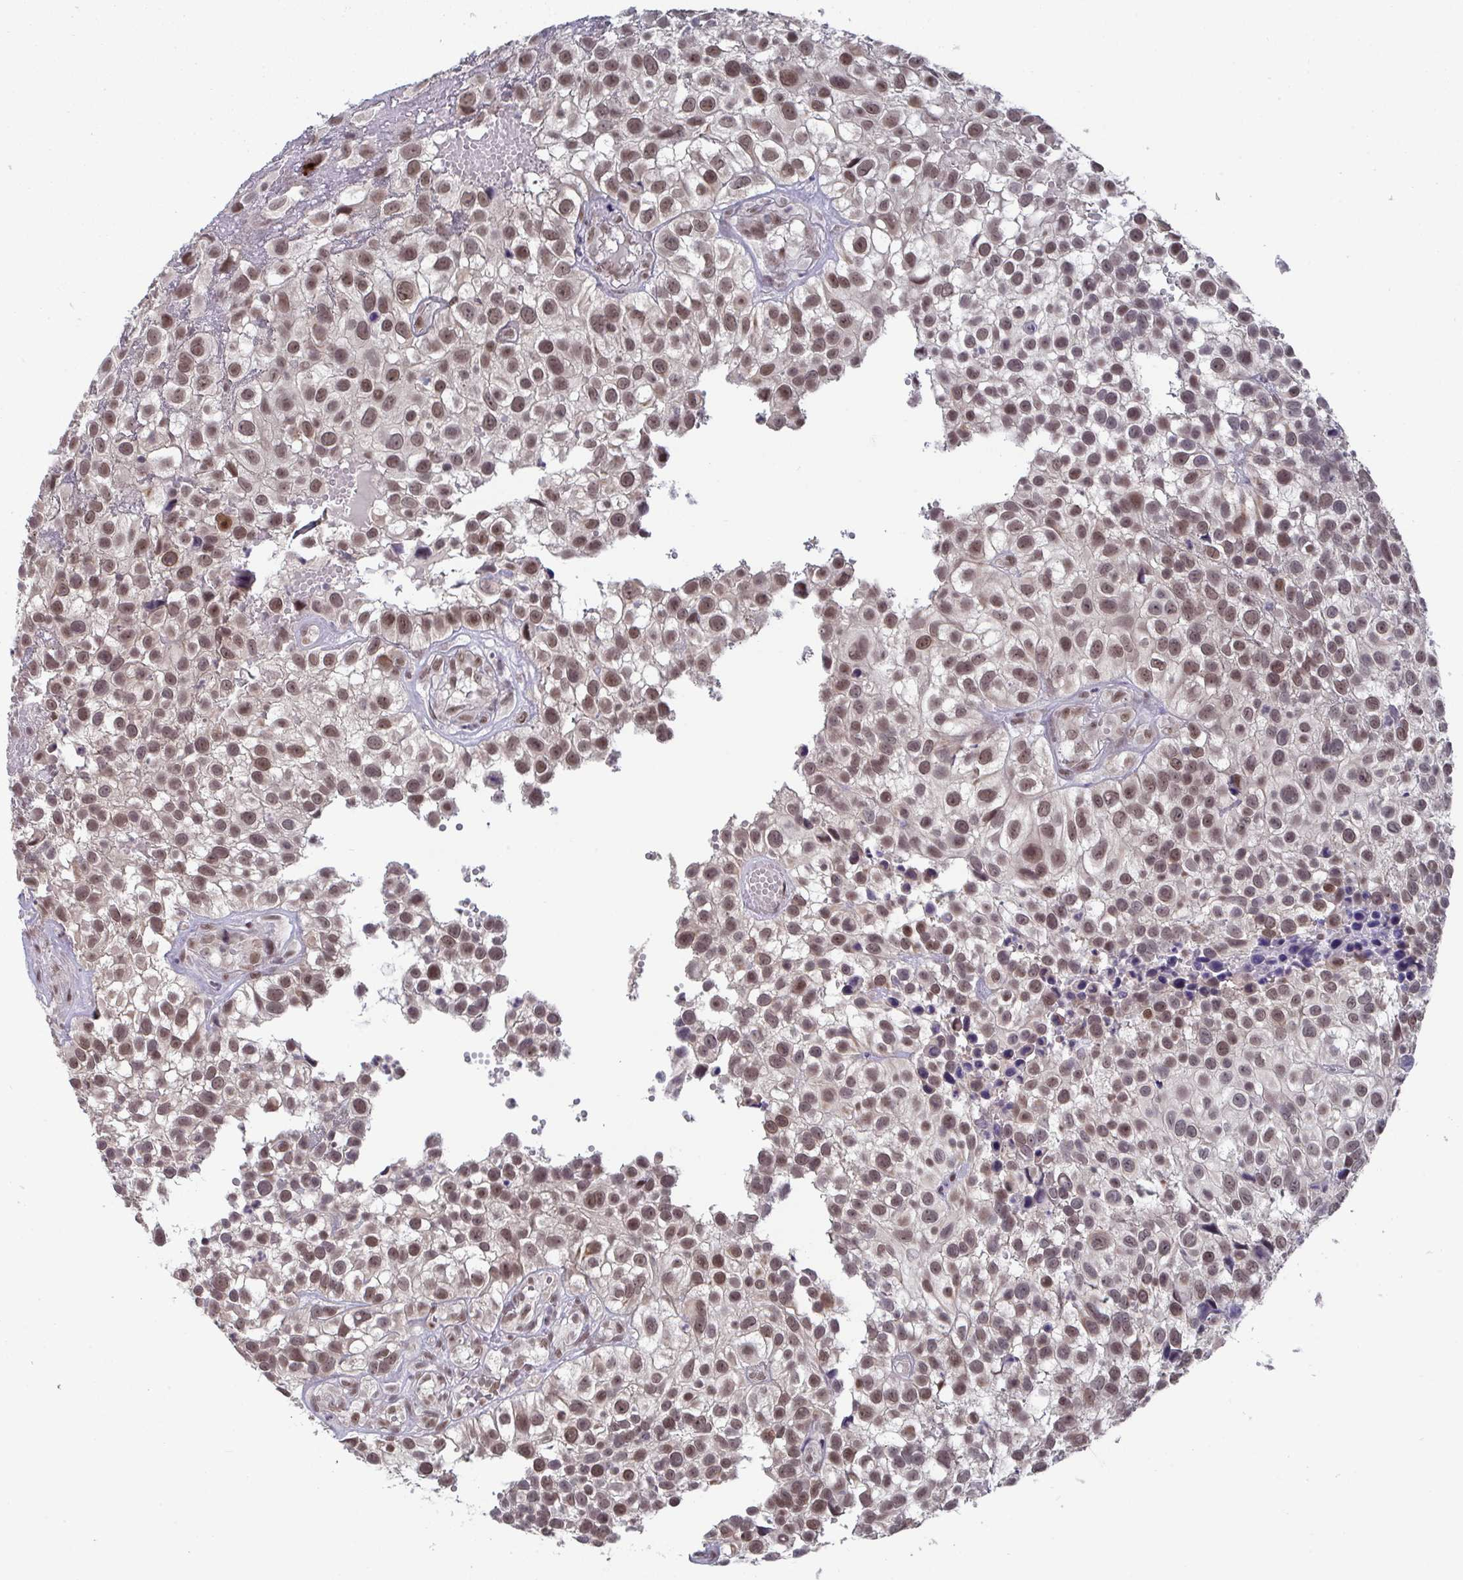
{"staining": {"intensity": "moderate", "quantity": ">75%", "location": "nuclear"}, "tissue": "urothelial cancer", "cell_type": "Tumor cells", "image_type": "cancer", "snomed": [{"axis": "morphology", "description": "Urothelial carcinoma, High grade"}, {"axis": "topography", "description": "Urinary bladder"}], "caption": "Human urothelial cancer stained for a protein (brown) displays moderate nuclear positive positivity in about >75% of tumor cells.", "gene": "JMJD1C", "patient": {"sex": "male", "age": 56}}